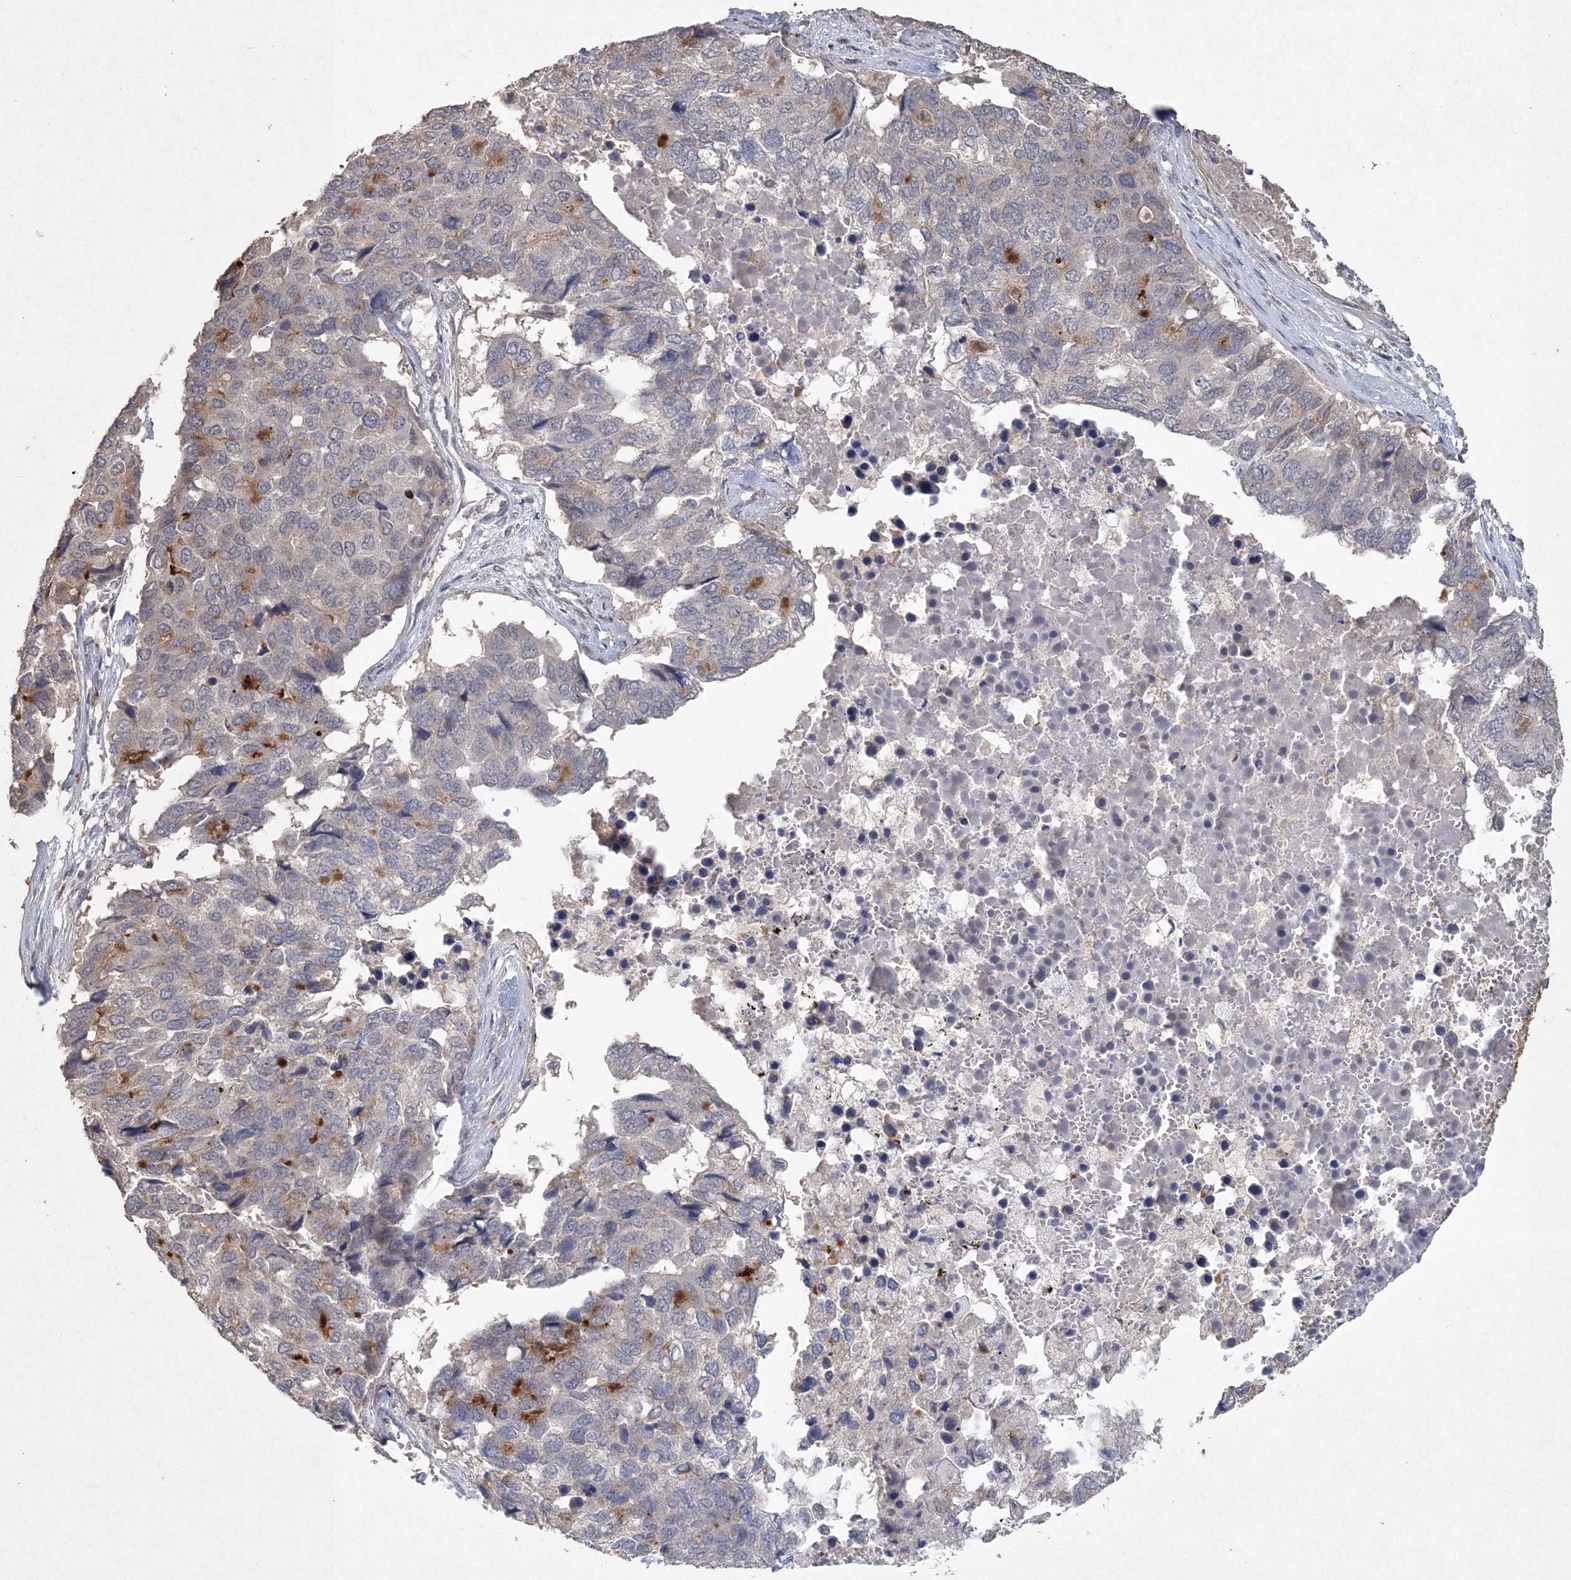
{"staining": {"intensity": "negative", "quantity": "none", "location": "none"}, "tissue": "pancreatic cancer", "cell_type": "Tumor cells", "image_type": "cancer", "snomed": [{"axis": "morphology", "description": "Adenocarcinoma, NOS"}, {"axis": "topography", "description": "Pancreas"}], "caption": "This is an immunohistochemistry histopathology image of pancreatic adenocarcinoma. There is no expression in tumor cells.", "gene": "UIMC1", "patient": {"sex": "male", "age": 50}}